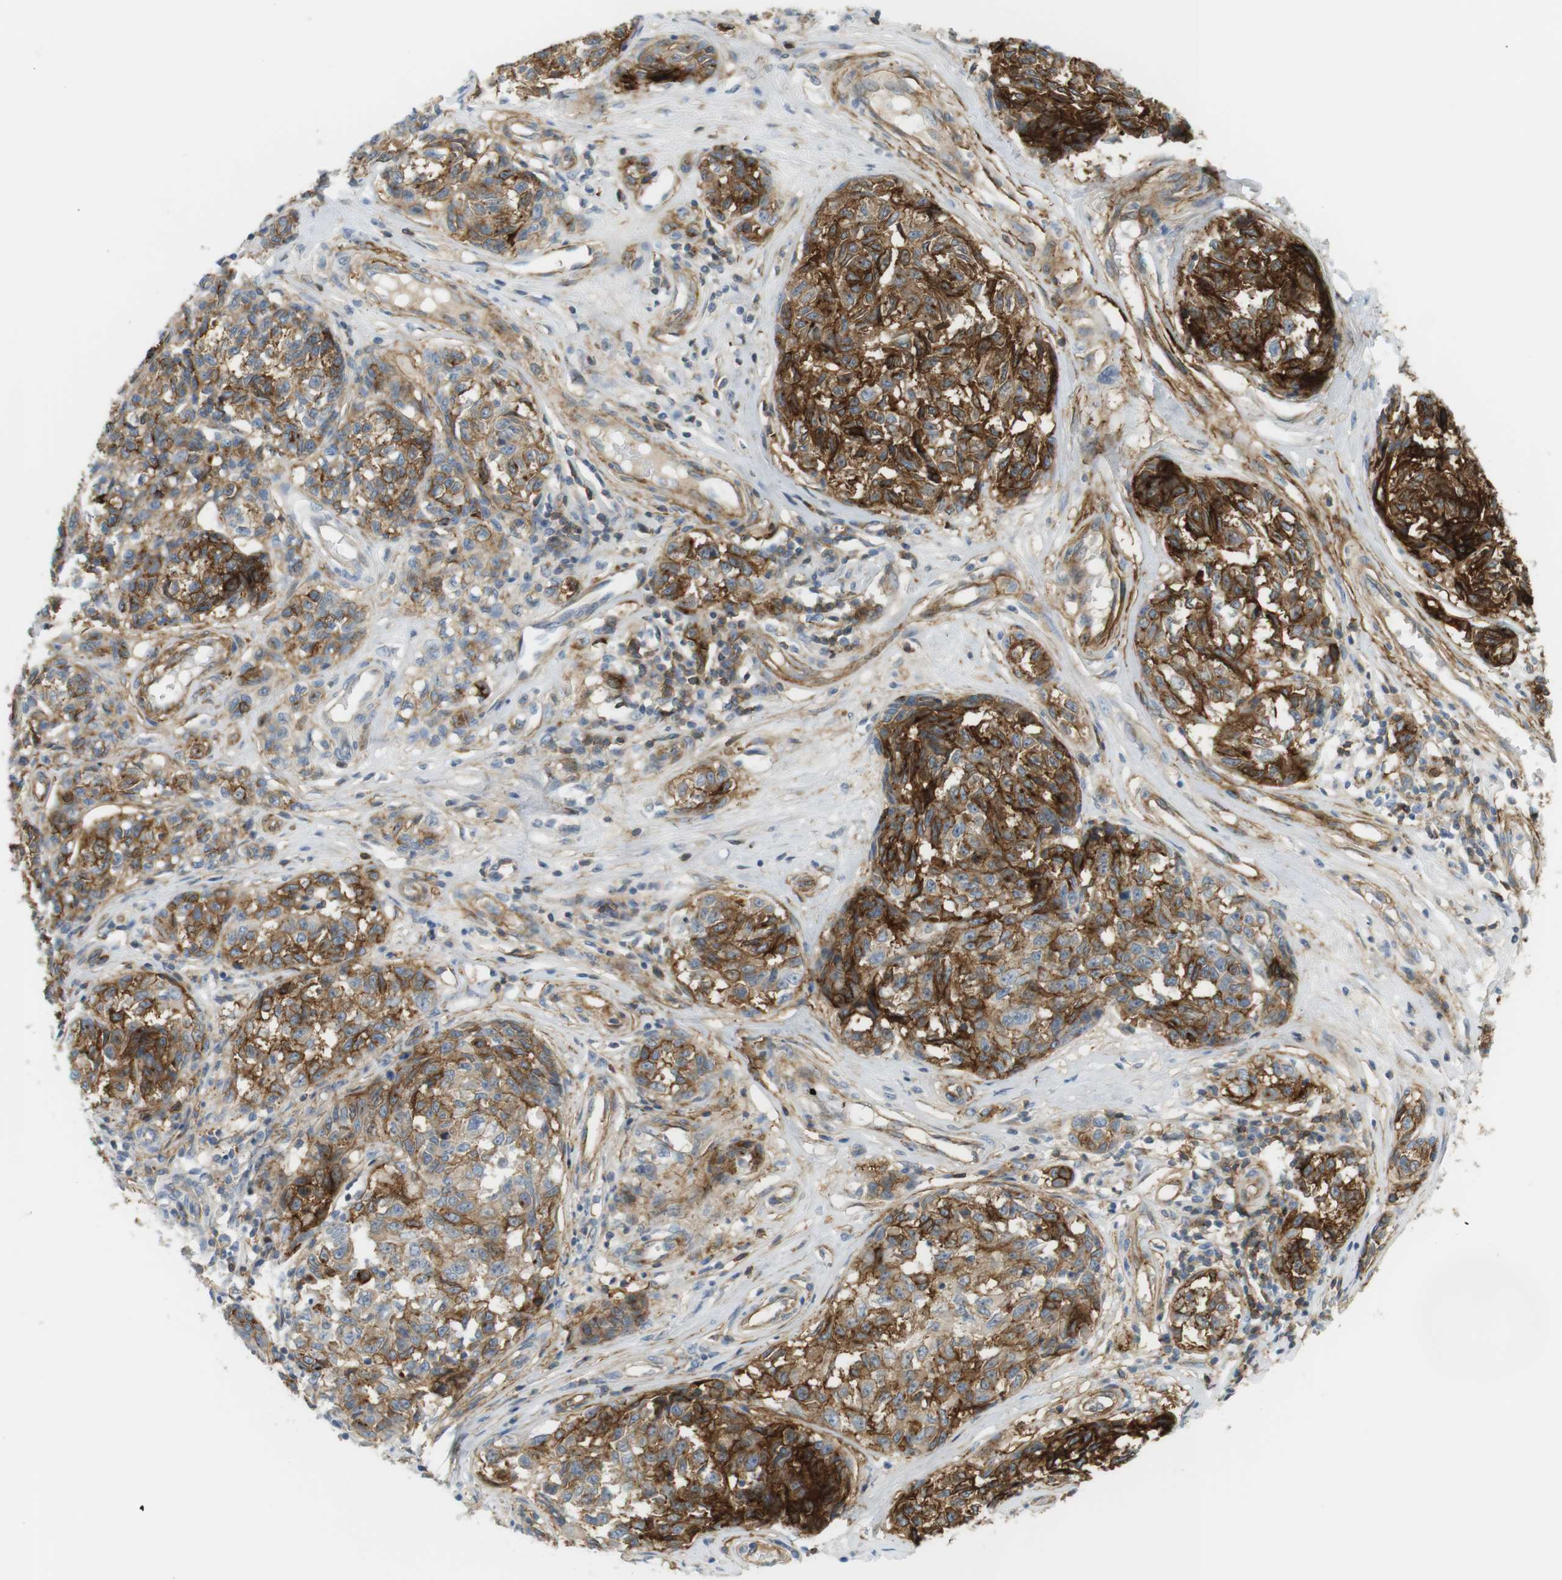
{"staining": {"intensity": "strong", "quantity": ">75%", "location": "cytoplasmic/membranous"}, "tissue": "melanoma", "cell_type": "Tumor cells", "image_type": "cancer", "snomed": [{"axis": "morphology", "description": "Malignant melanoma, NOS"}, {"axis": "topography", "description": "Skin"}], "caption": "Melanoma stained for a protein displays strong cytoplasmic/membranous positivity in tumor cells. (DAB = brown stain, brightfield microscopy at high magnification).", "gene": "F2R", "patient": {"sex": "female", "age": 64}}